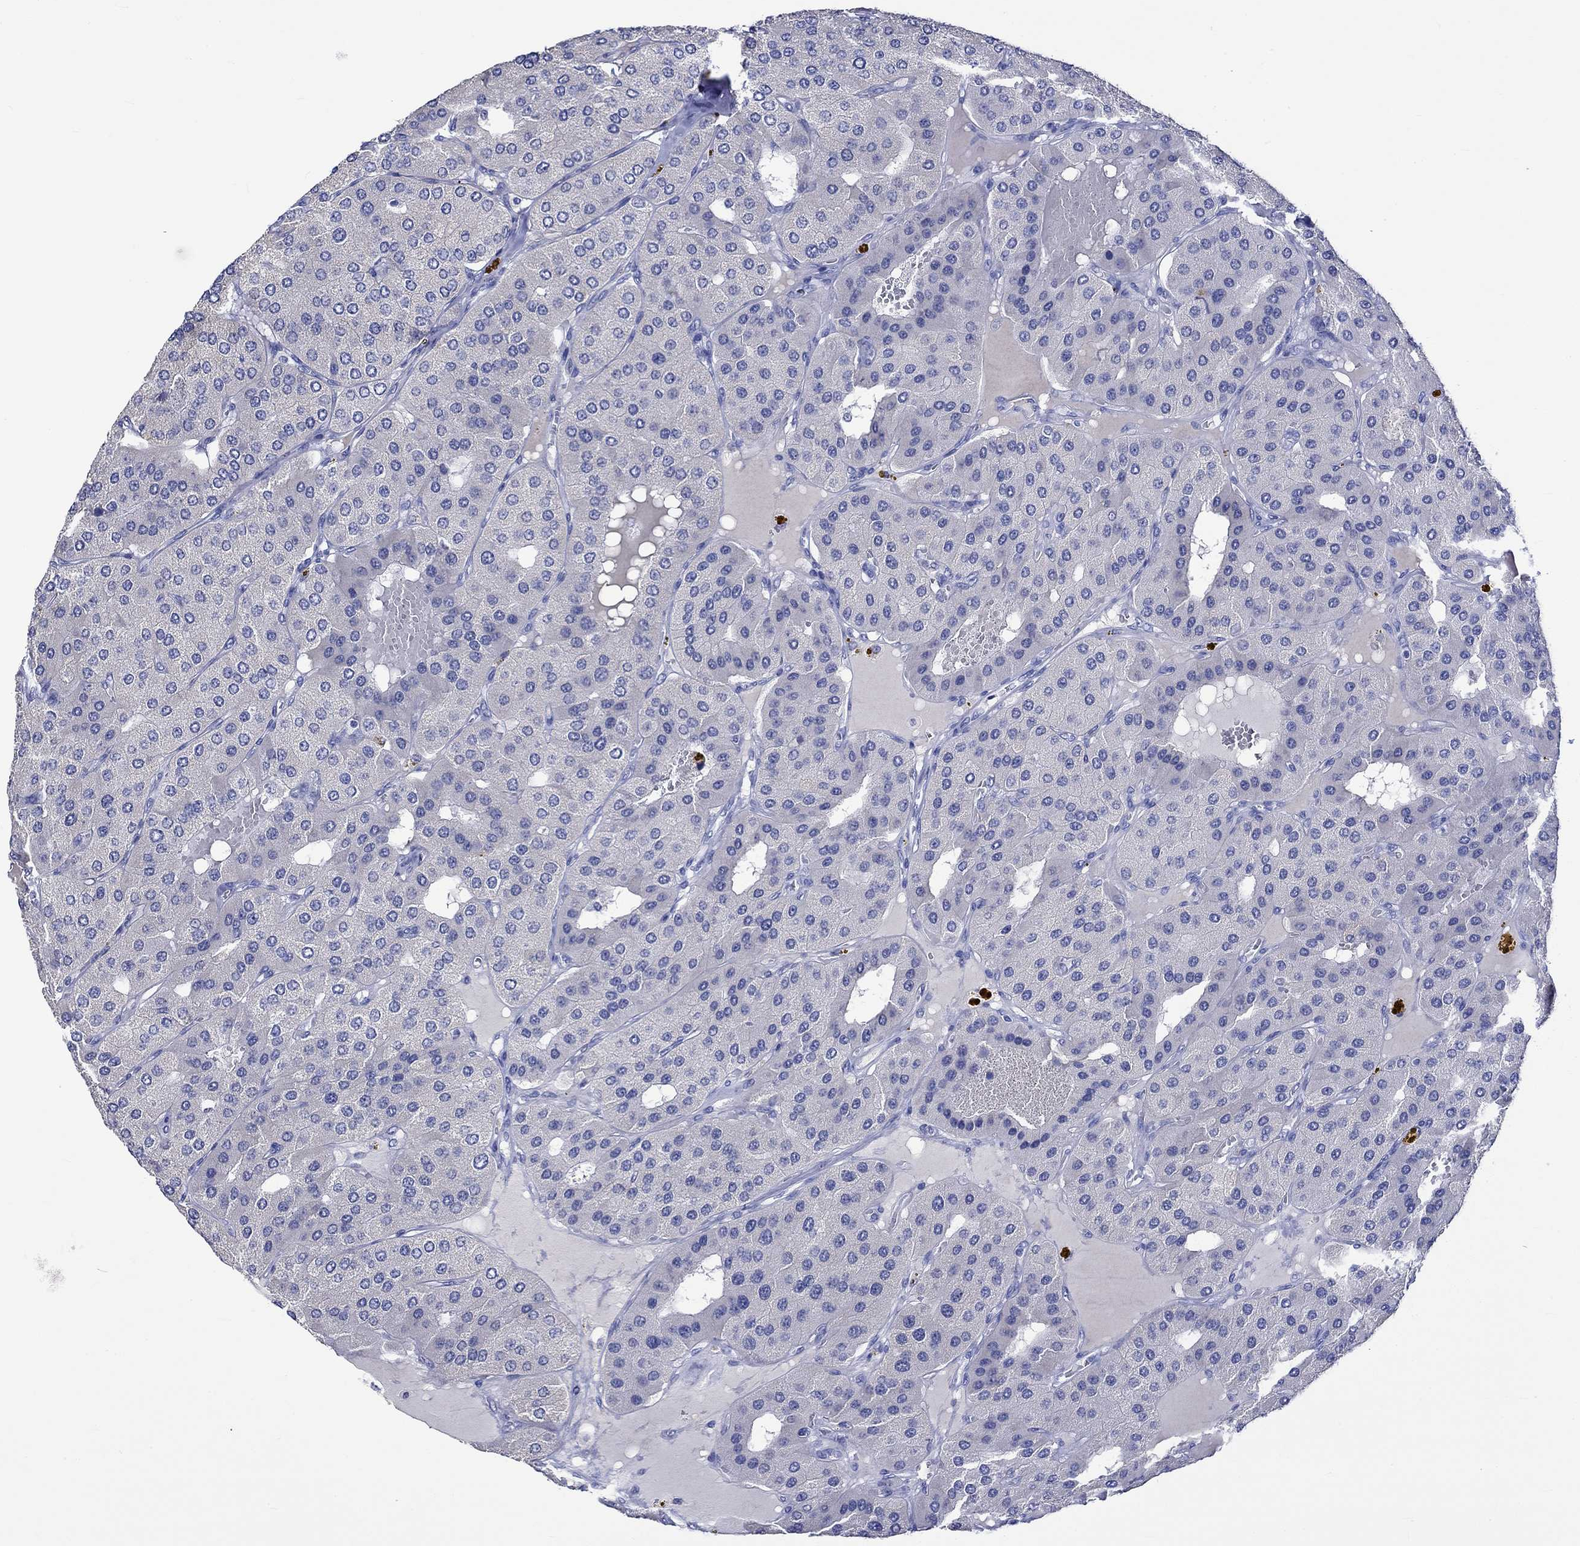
{"staining": {"intensity": "negative", "quantity": "none", "location": "none"}, "tissue": "parathyroid gland", "cell_type": "Glandular cells", "image_type": "normal", "snomed": [{"axis": "morphology", "description": "Normal tissue, NOS"}, {"axis": "morphology", "description": "Adenoma, NOS"}, {"axis": "topography", "description": "Parathyroid gland"}], "caption": "Immunohistochemical staining of benign human parathyroid gland exhibits no significant expression in glandular cells.", "gene": "KLHL35", "patient": {"sex": "female", "age": 86}}